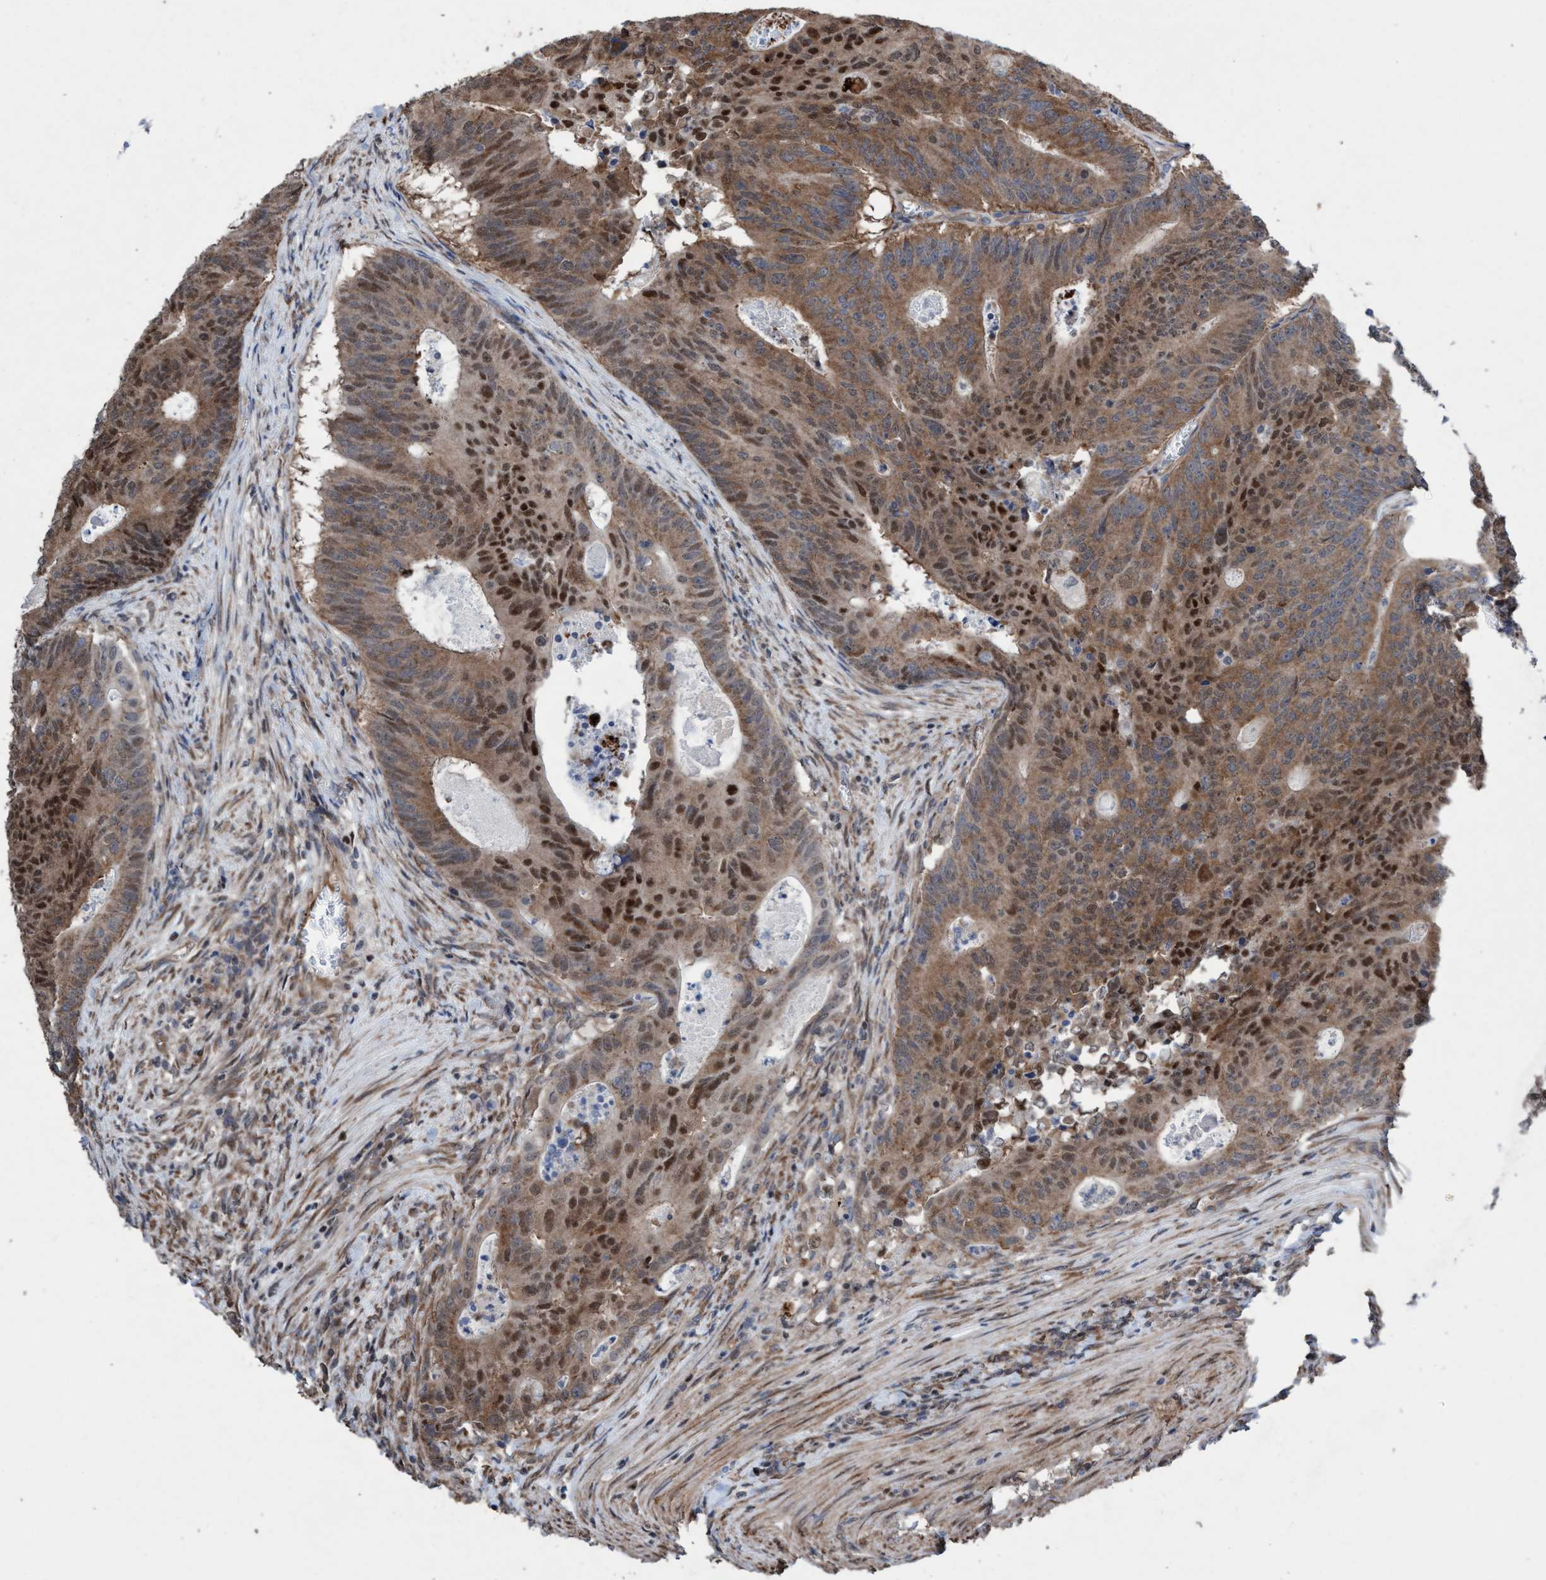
{"staining": {"intensity": "moderate", "quantity": ">75%", "location": "cytoplasmic/membranous,nuclear"}, "tissue": "colorectal cancer", "cell_type": "Tumor cells", "image_type": "cancer", "snomed": [{"axis": "morphology", "description": "Adenocarcinoma, NOS"}, {"axis": "topography", "description": "Colon"}], "caption": "Colorectal adenocarcinoma was stained to show a protein in brown. There is medium levels of moderate cytoplasmic/membranous and nuclear positivity in about >75% of tumor cells.", "gene": "METAP2", "patient": {"sex": "male", "age": 87}}